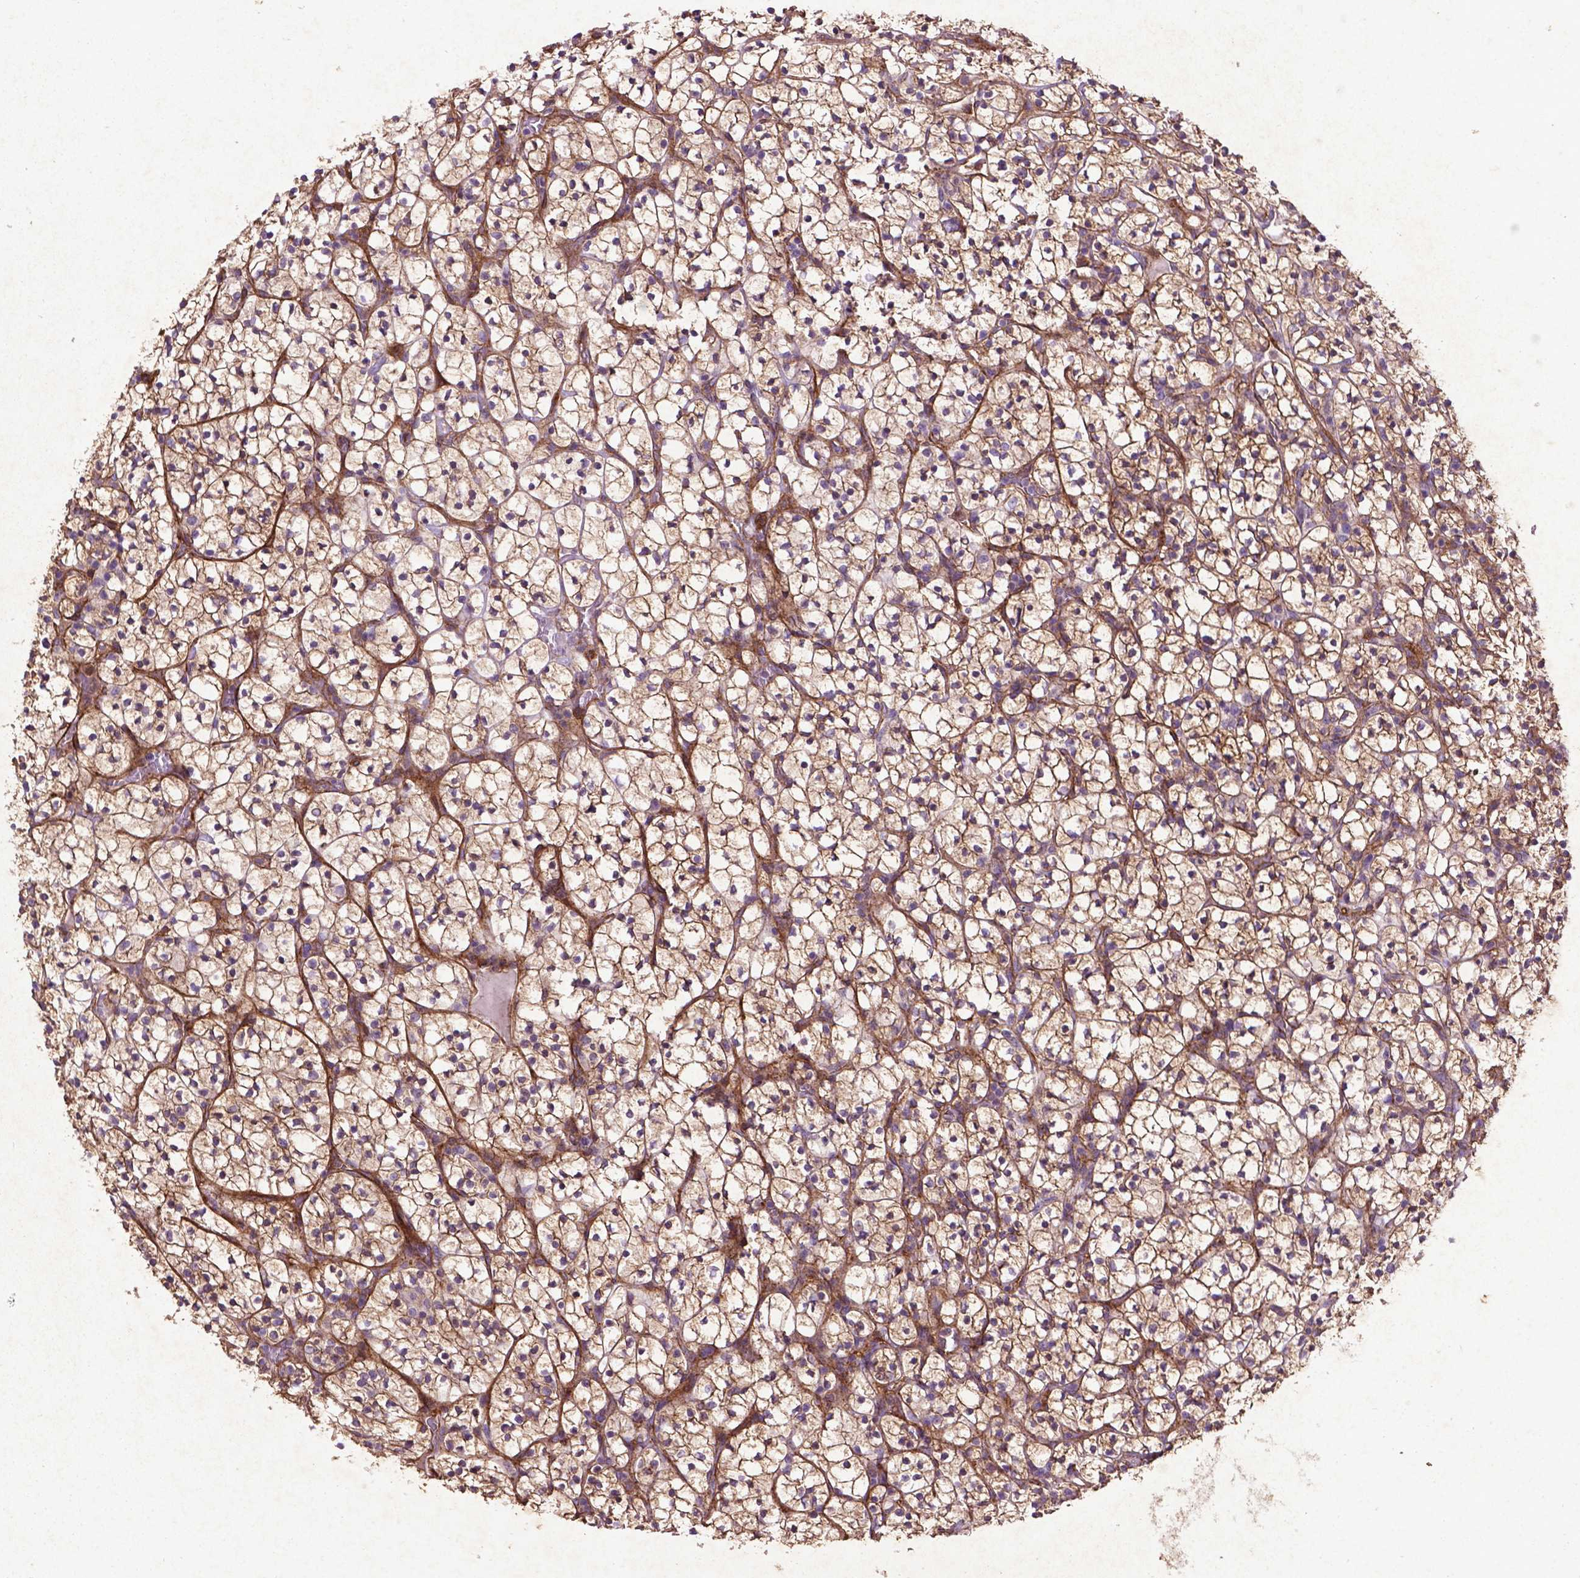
{"staining": {"intensity": "weak", "quantity": ">75%", "location": "cytoplasmic/membranous"}, "tissue": "renal cancer", "cell_type": "Tumor cells", "image_type": "cancer", "snomed": [{"axis": "morphology", "description": "Adenocarcinoma, NOS"}, {"axis": "topography", "description": "Kidney"}], "caption": "Immunohistochemistry (IHC) of human adenocarcinoma (renal) shows low levels of weak cytoplasmic/membranous positivity in approximately >75% of tumor cells. The staining is performed using DAB (3,3'-diaminobenzidine) brown chromogen to label protein expression. The nuclei are counter-stained blue using hematoxylin.", "gene": "RRAS", "patient": {"sex": "female", "age": 89}}